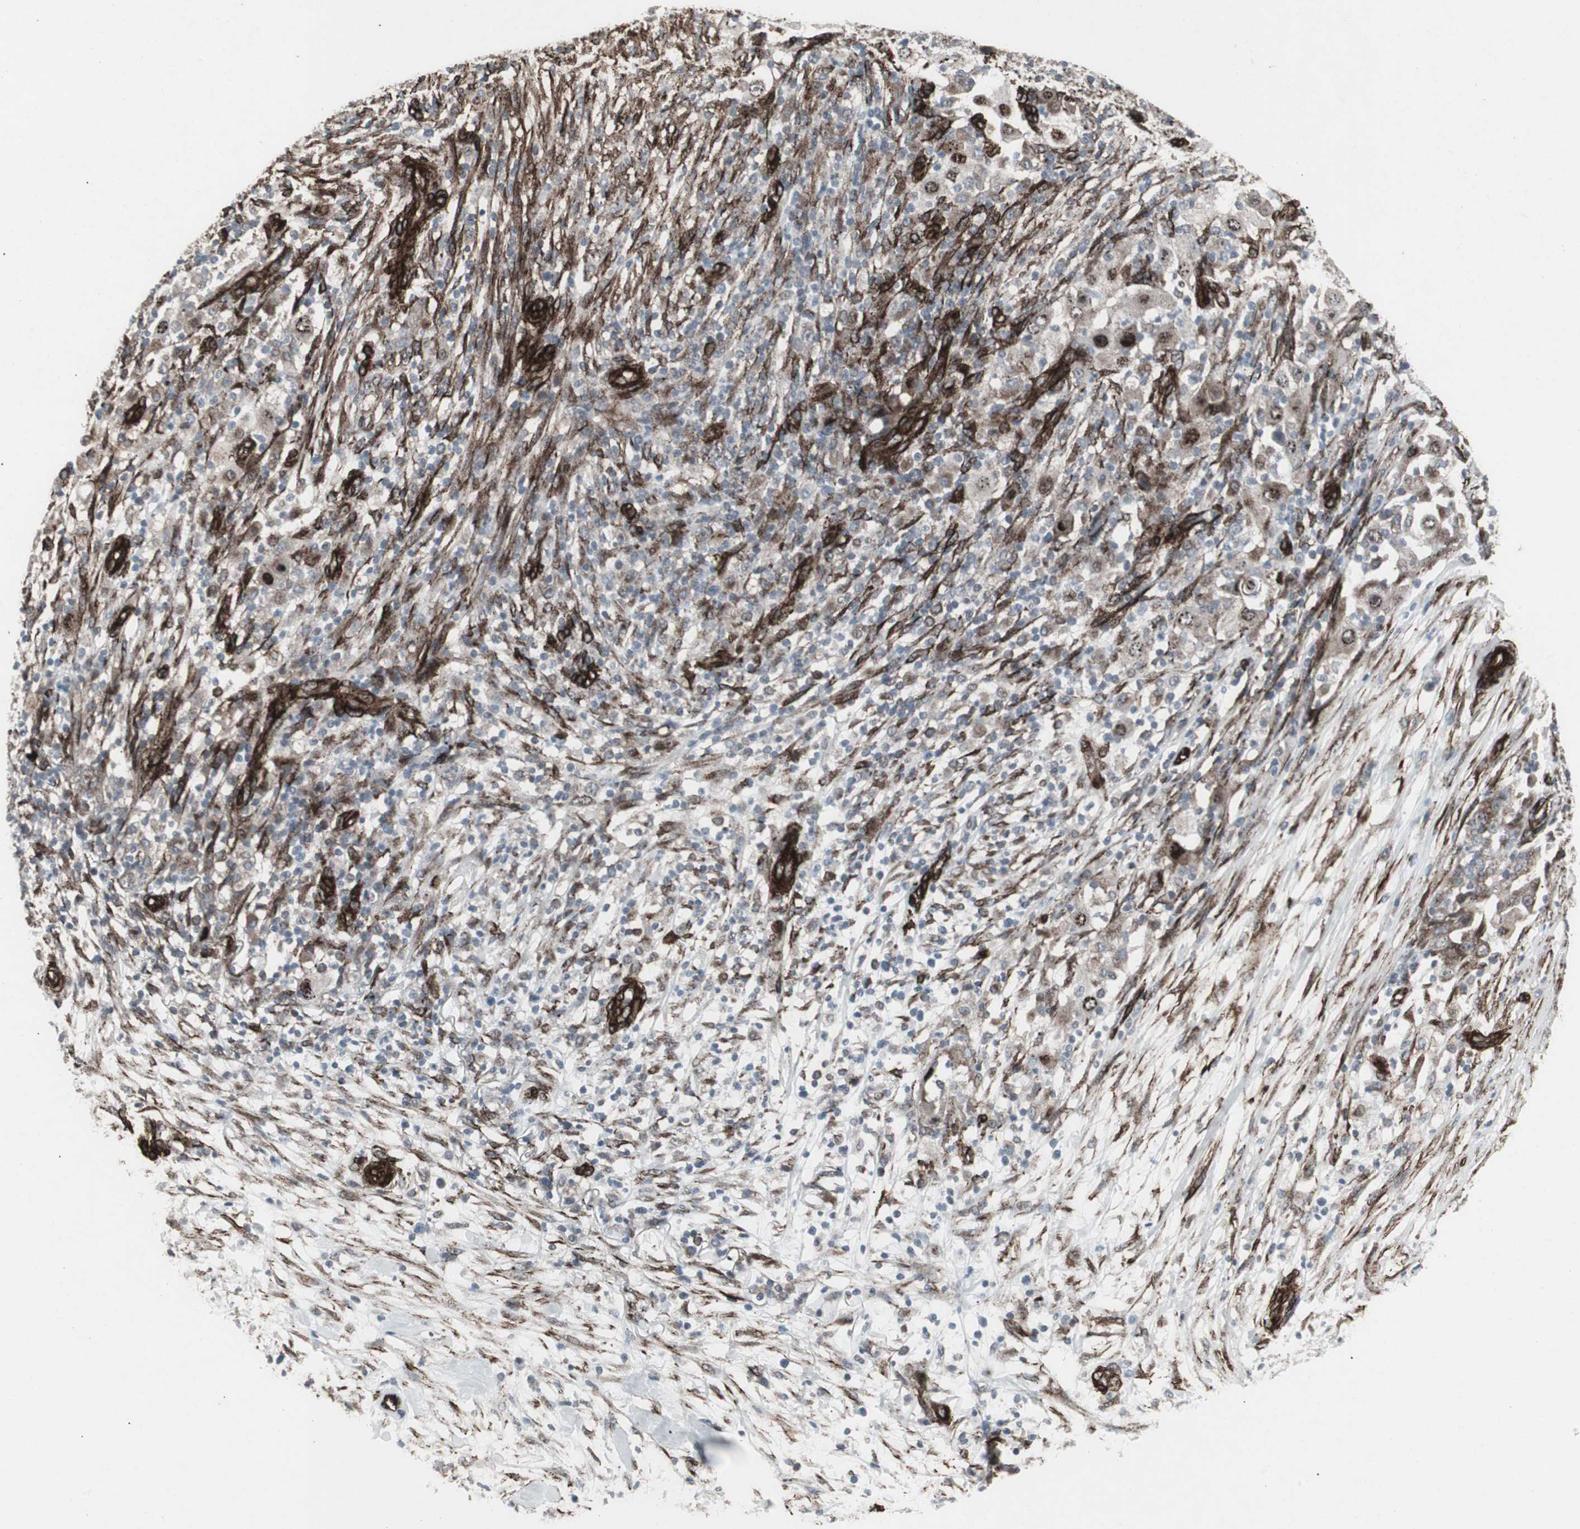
{"staining": {"intensity": "weak", "quantity": ">75%", "location": "cytoplasmic/membranous"}, "tissue": "ovarian cancer", "cell_type": "Tumor cells", "image_type": "cancer", "snomed": [{"axis": "morphology", "description": "Carcinoma, endometroid"}, {"axis": "topography", "description": "Ovary"}], "caption": "Immunohistochemistry (IHC) photomicrograph of human ovarian cancer stained for a protein (brown), which exhibits low levels of weak cytoplasmic/membranous expression in about >75% of tumor cells.", "gene": "PDGFA", "patient": {"sex": "female", "age": 42}}